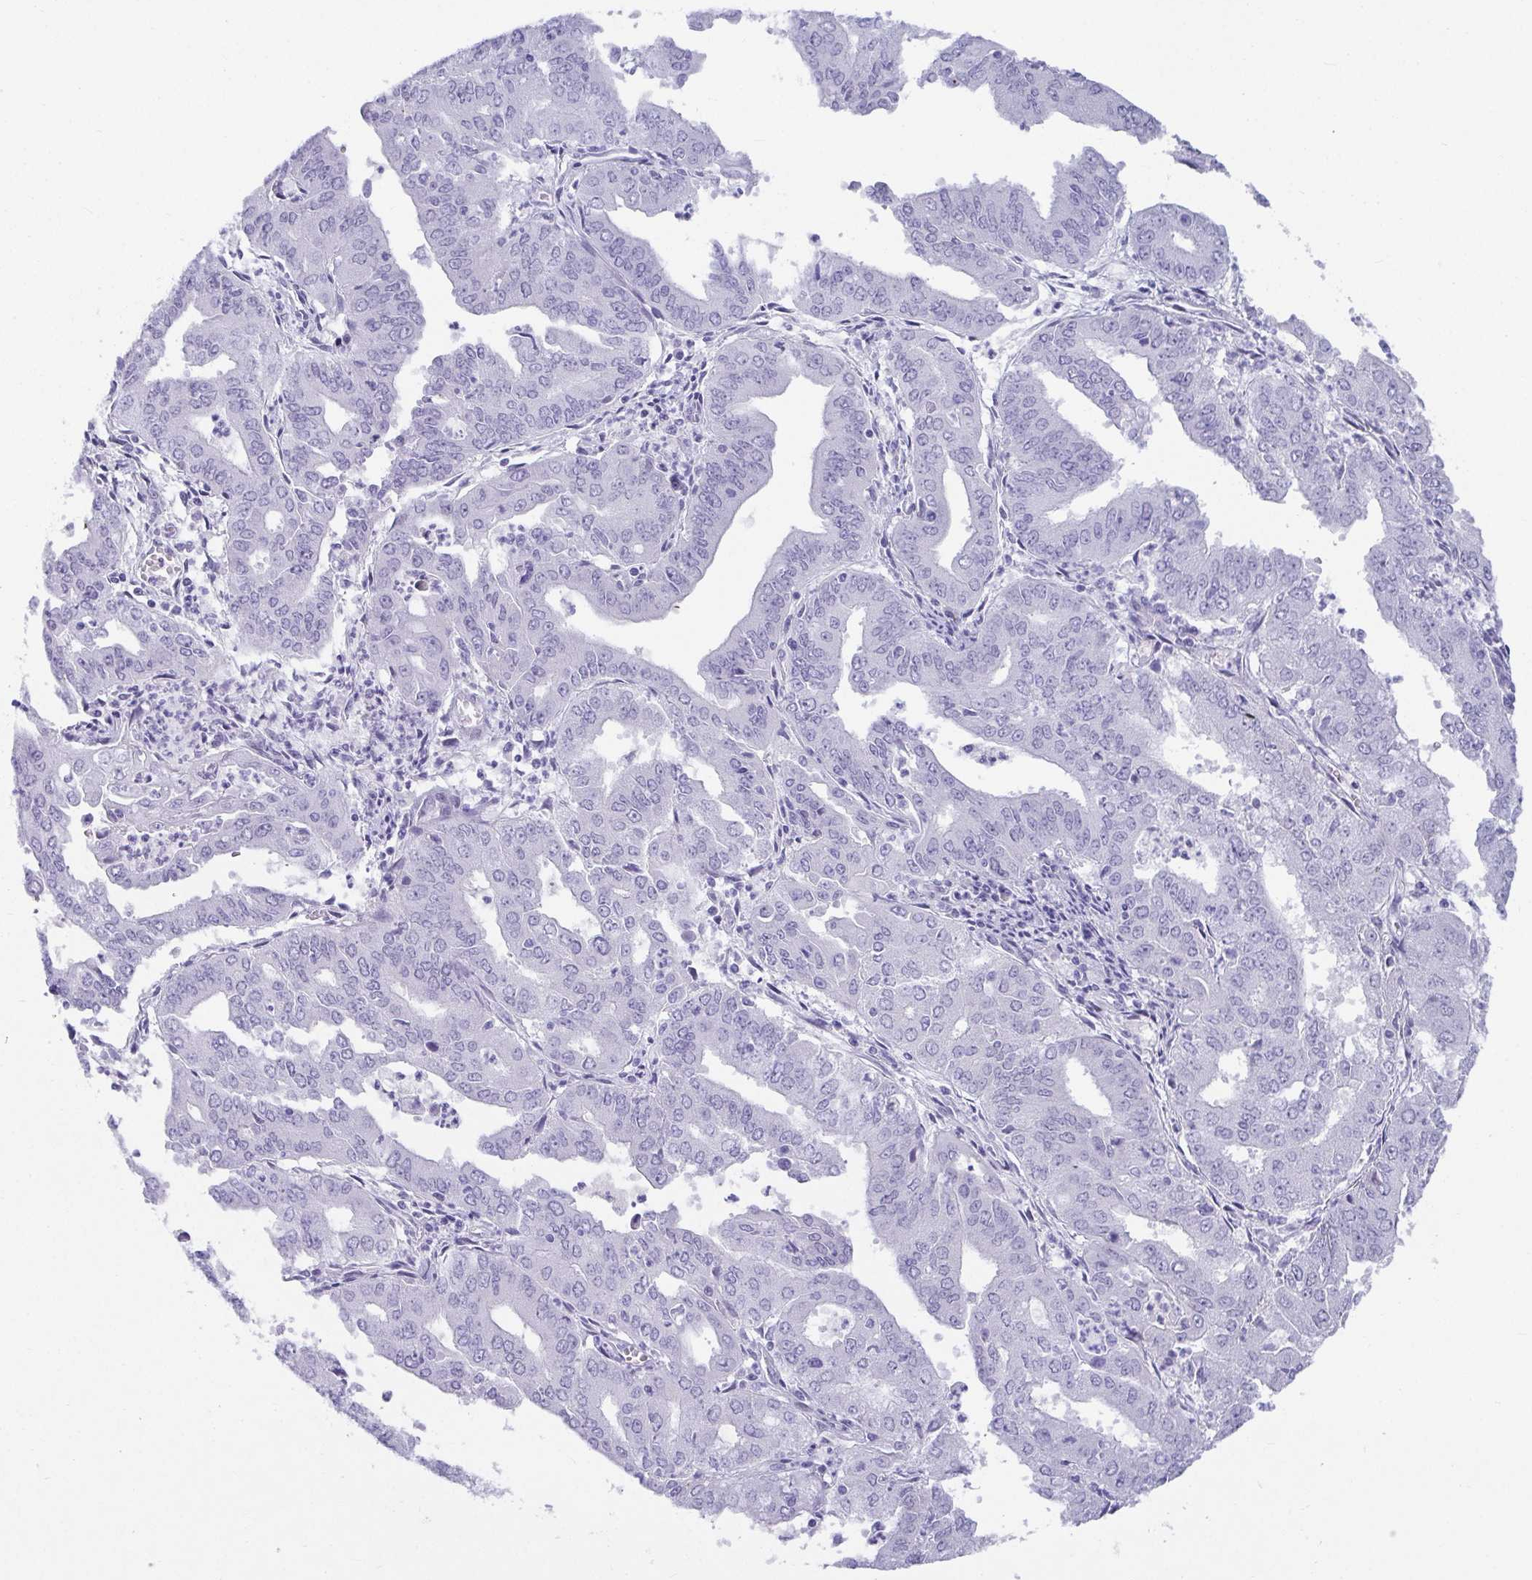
{"staining": {"intensity": "negative", "quantity": "none", "location": "none"}, "tissue": "cervical cancer", "cell_type": "Tumor cells", "image_type": "cancer", "snomed": [{"axis": "morphology", "description": "Adenocarcinoma, NOS"}, {"axis": "topography", "description": "Cervix"}], "caption": "Cervical adenocarcinoma was stained to show a protein in brown. There is no significant staining in tumor cells.", "gene": "NPY", "patient": {"sex": "female", "age": 56}}